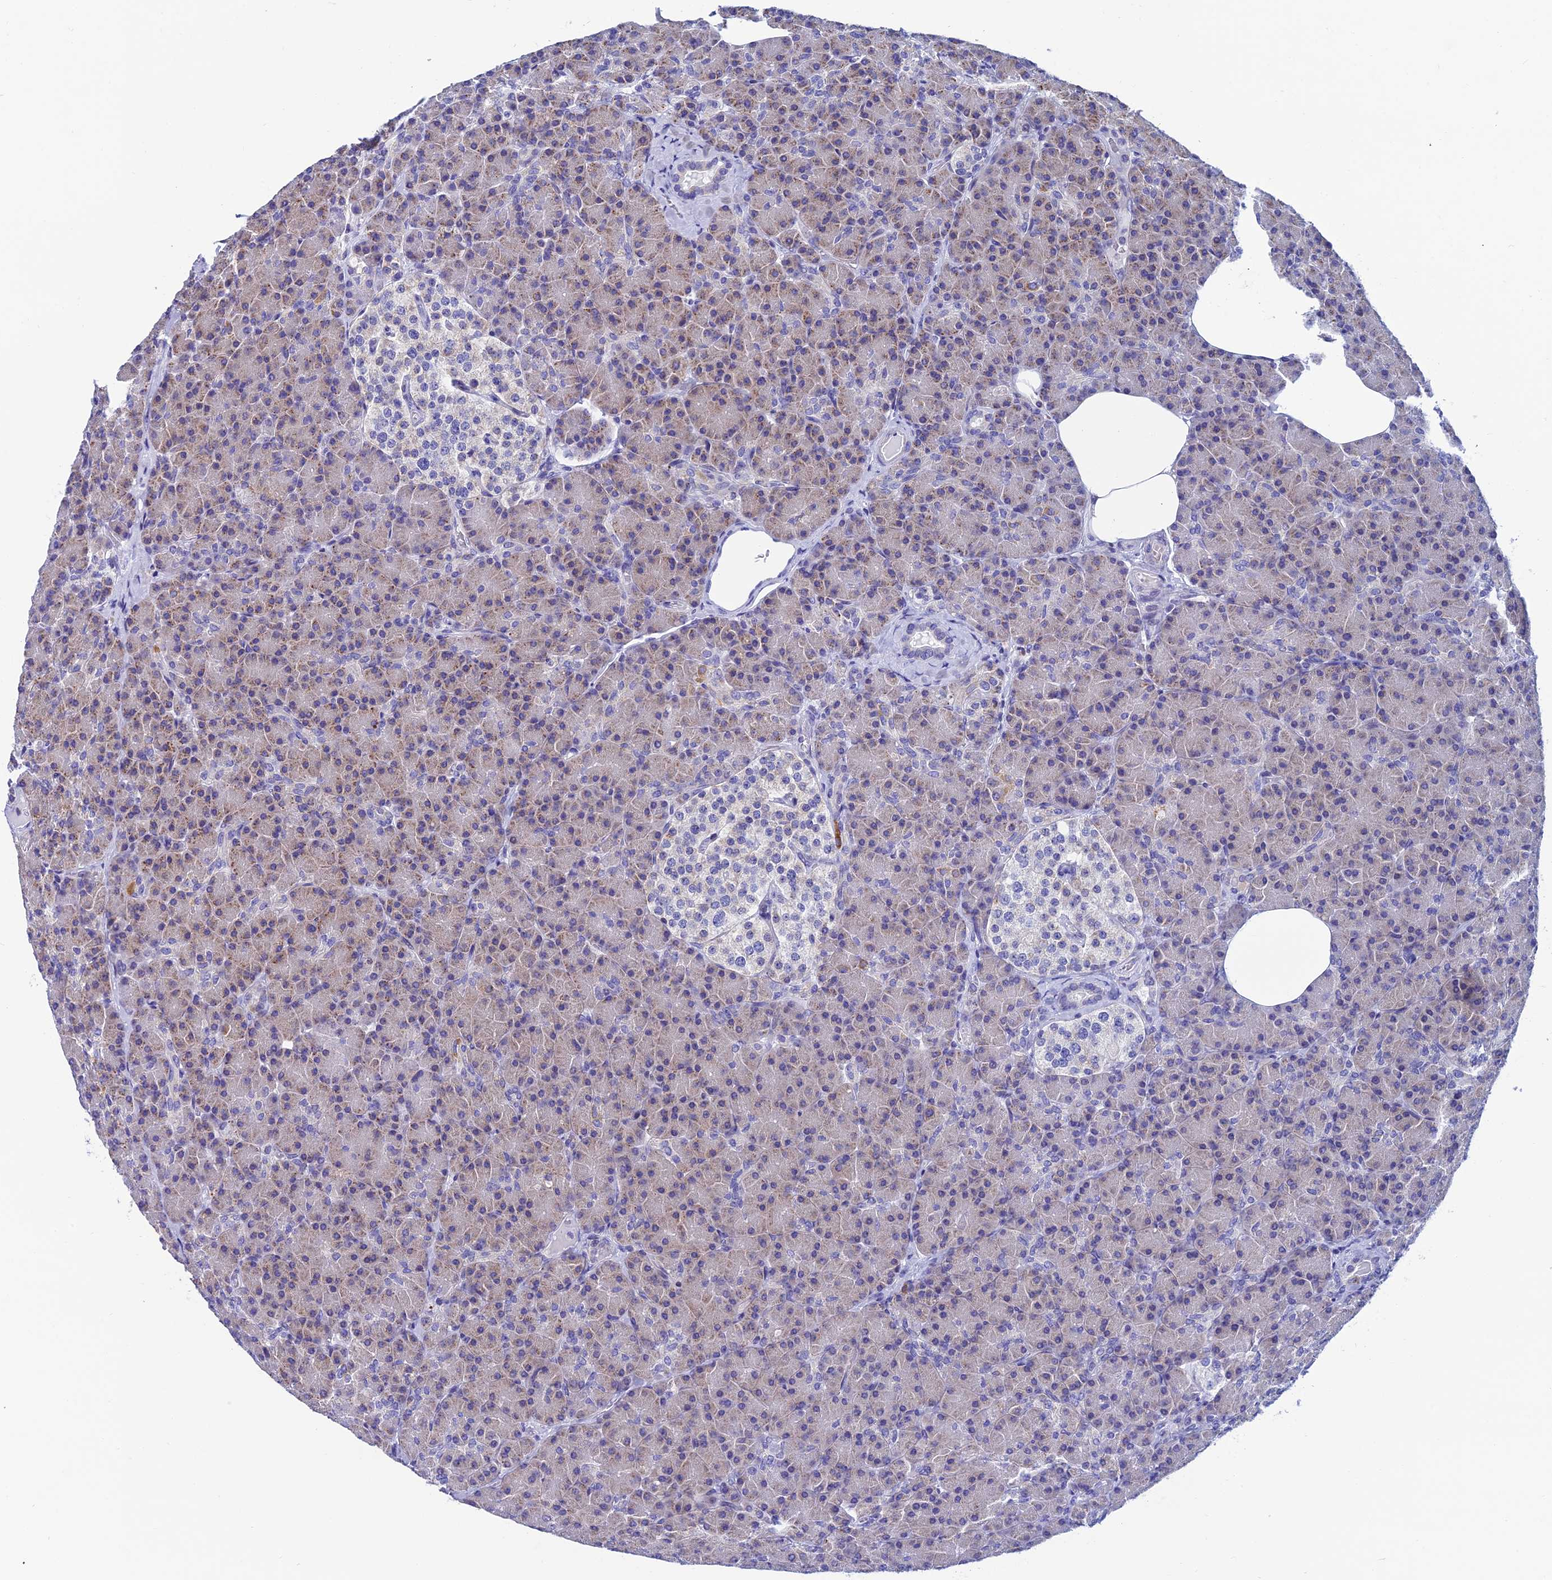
{"staining": {"intensity": "moderate", "quantity": "25%-75%", "location": "cytoplasmic/membranous"}, "tissue": "pancreas", "cell_type": "Exocrine glandular cells", "image_type": "normal", "snomed": [{"axis": "morphology", "description": "Normal tissue, NOS"}, {"axis": "topography", "description": "Pancreas"}], "caption": "The photomicrograph displays staining of benign pancreas, revealing moderate cytoplasmic/membranous protein staining (brown color) within exocrine glandular cells. Nuclei are stained in blue.", "gene": "REEP4", "patient": {"sex": "female", "age": 43}}